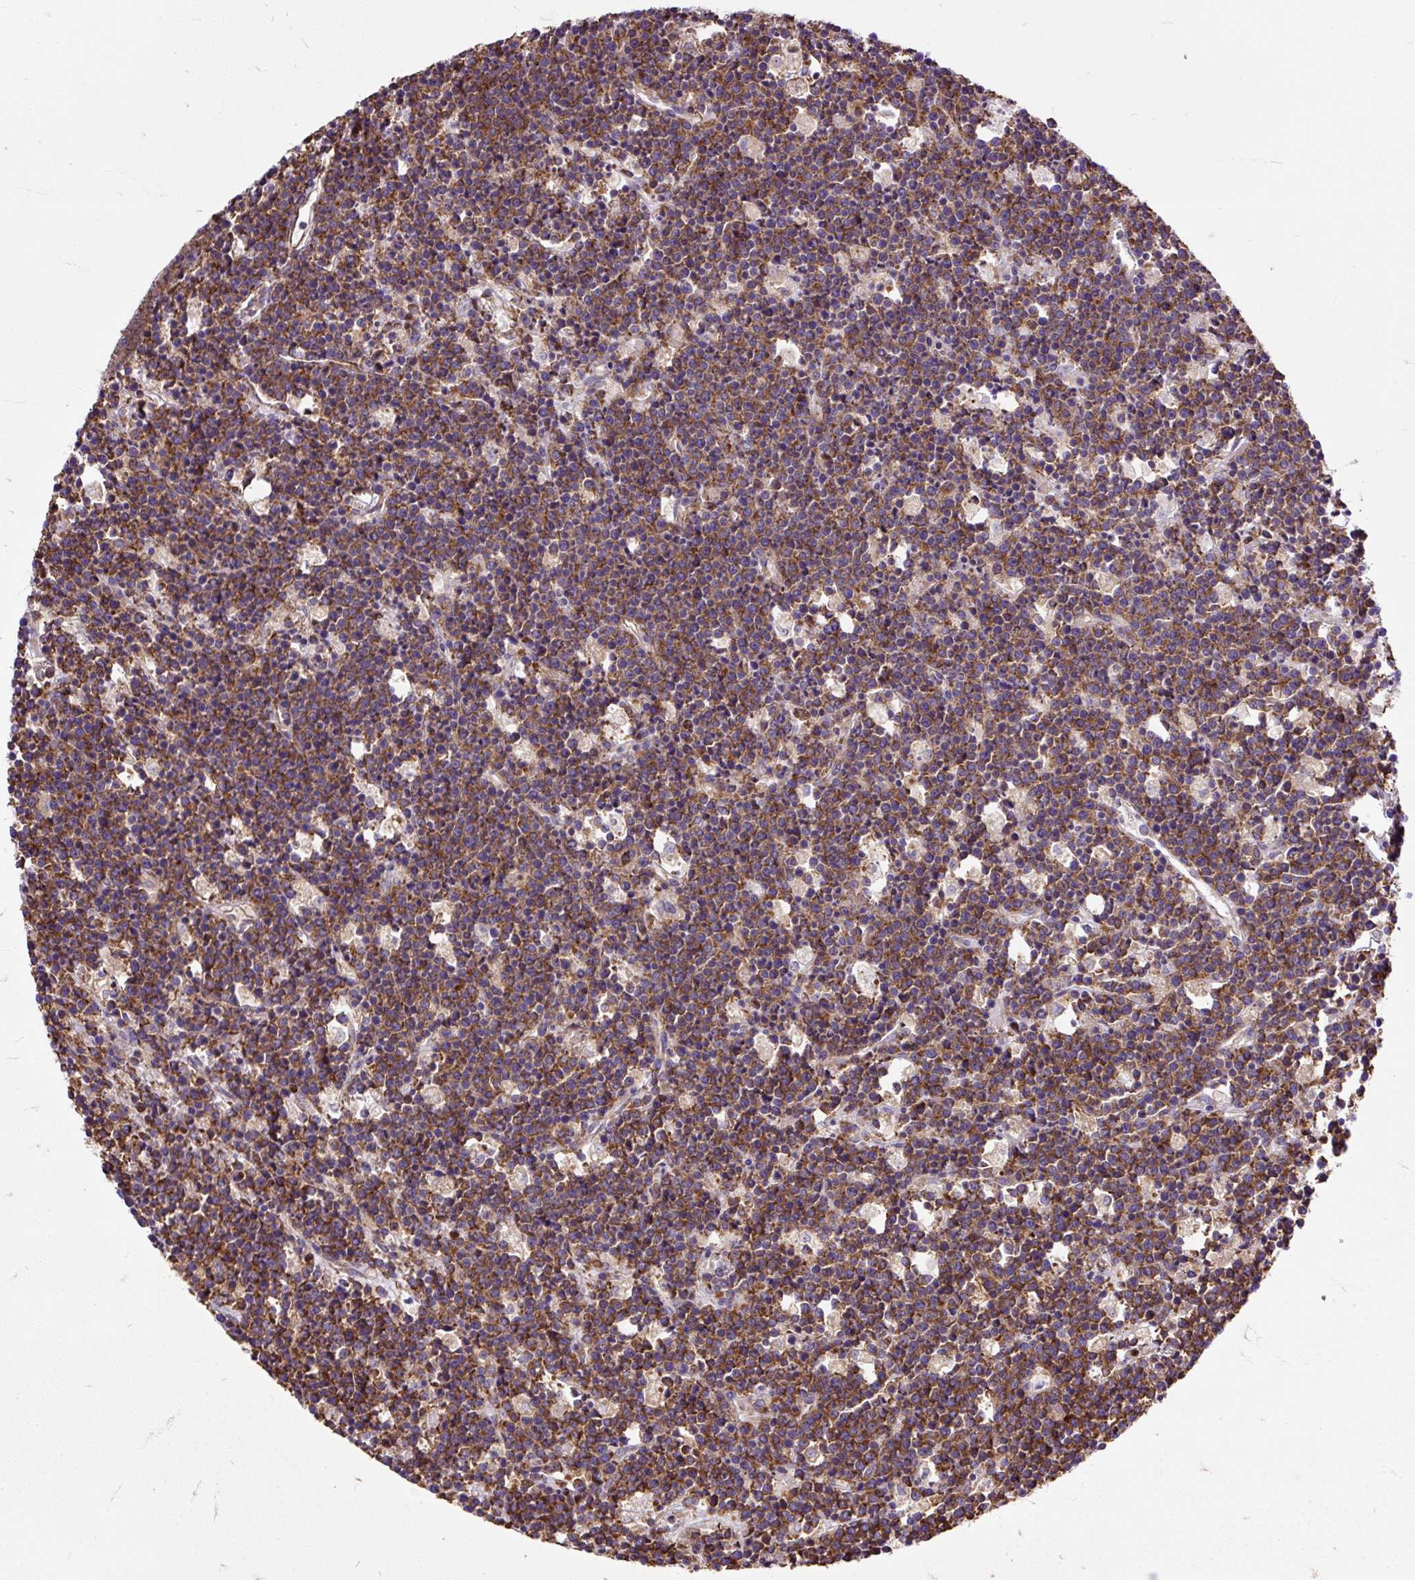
{"staining": {"intensity": "moderate", "quantity": ">75%", "location": "cytoplasmic/membranous"}, "tissue": "lymphoma", "cell_type": "Tumor cells", "image_type": "cancer", "snomed": [{"axis": "morphology", "description": "Malignant lymphoma, non-Hodgkin's type, High grade"}, {"axis": "topography", "description": "Ovary"}], "caption": "There is medium levels of moderate cytoplasmic/membranous positivity in tumor cells of high-grade malignant lymphoma, non-Hodgkin's type, as demonstrated by immunohistochemical staining (brown color).", "gene": "RPS5", "patient": {"sex": "female", "age": 56}}